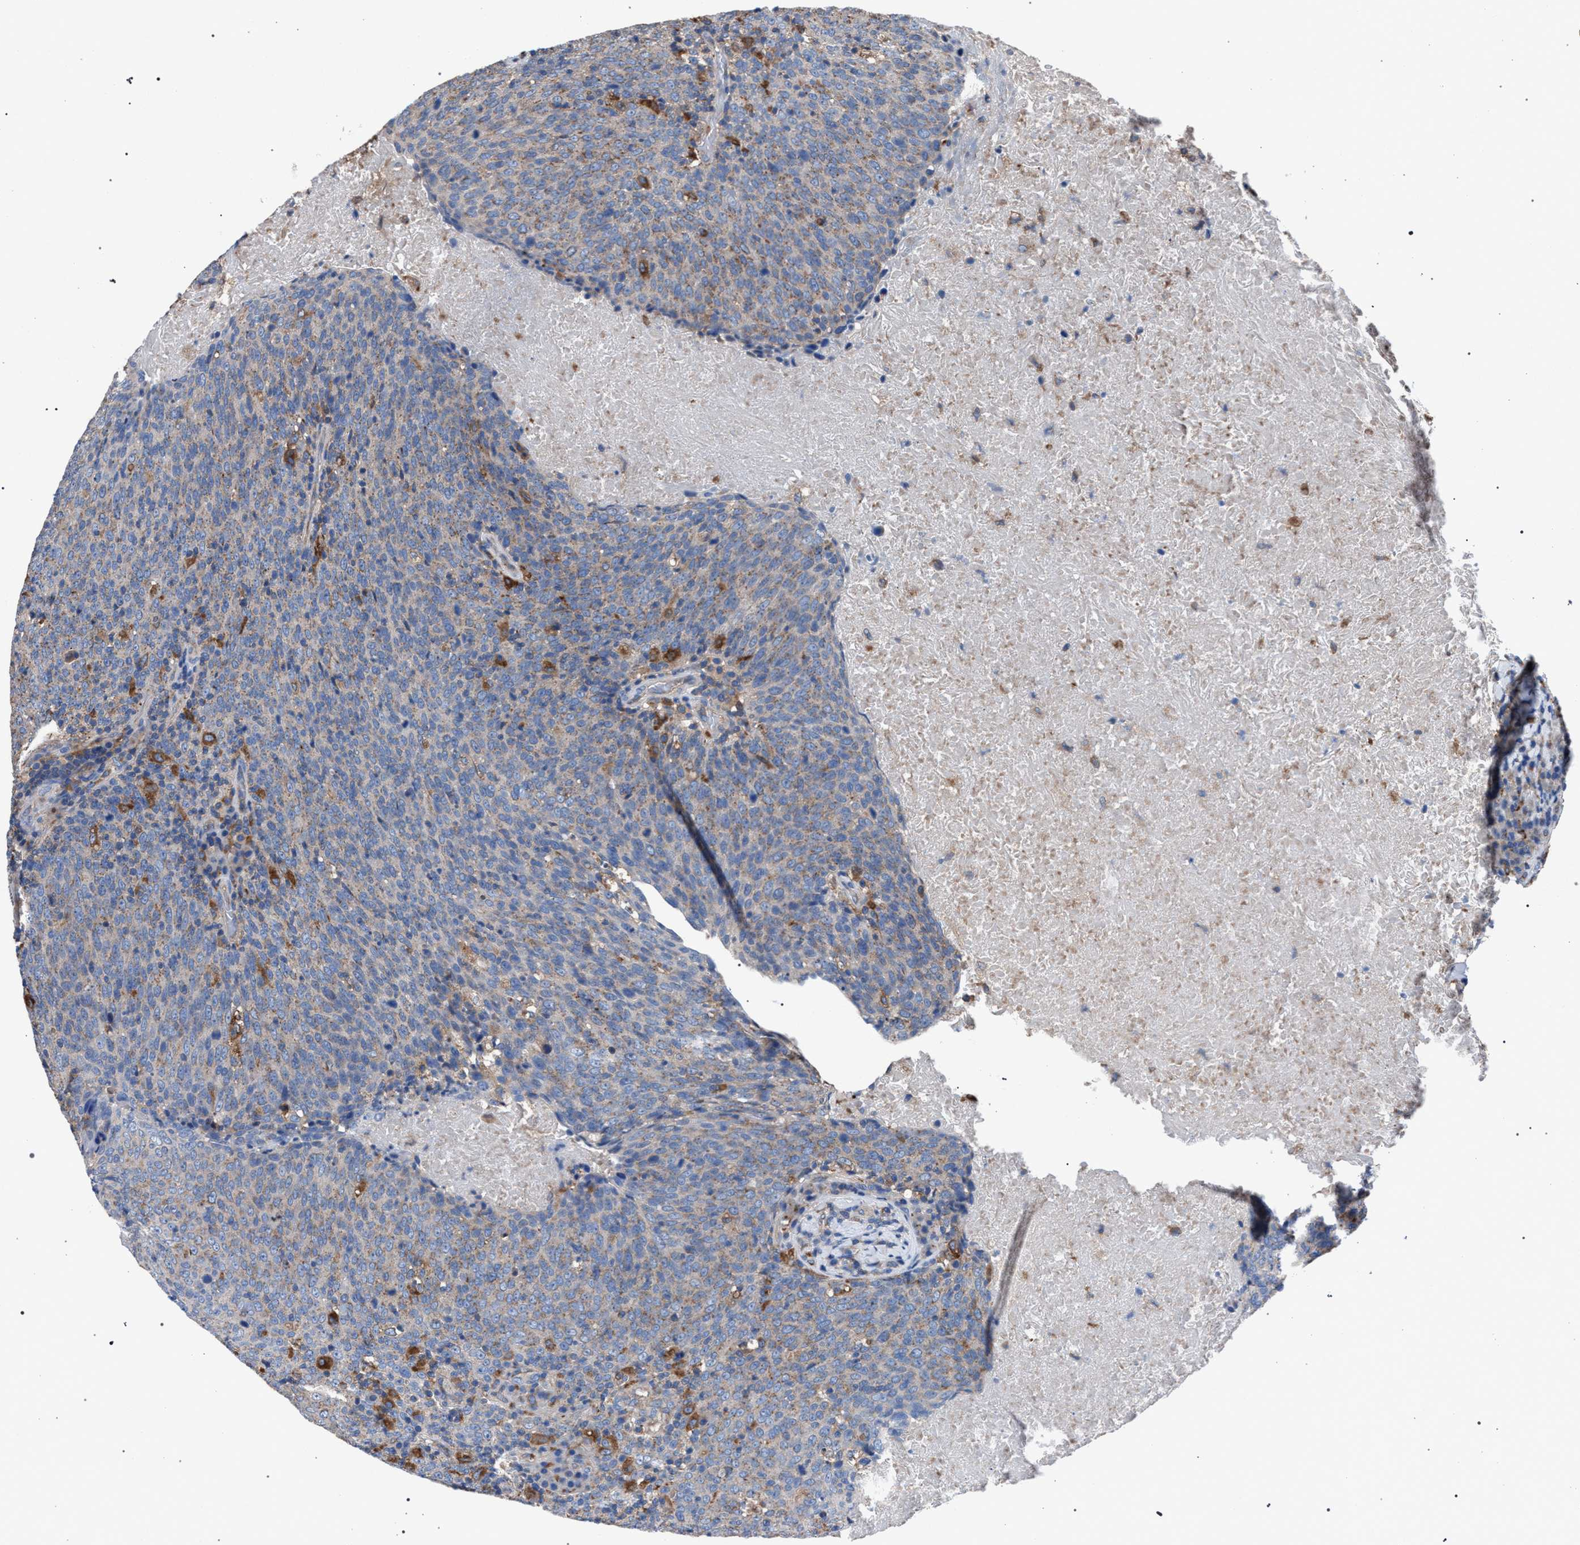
{"staining": {"intensity": "moderate", "quantity": "25%-75%", "location": "cytoplasmic/membranous"}, "tissue": "head and neck cancer", "cell_type": "Tumor cells", "image_type": "cancer", "snomed": [{"axis": "morphology", "description": "Squamous cell carcinoma, NOS"}, {"axis": "morphology", "description": "Squamous cell carcinoma, metastatic, NOS"}, {"axis": "topography", "description": "Lymph node"}, {"axis": "topography", "description": "Head-Neck"}], "caption": "Moderate cytoplasmic/membranous protein expression is appreciated in about 25%-75% of tumor cells in head and neck cancer.", "gene": "ATP6V0A1", "patient": {"sex": "male", "age": 62}}